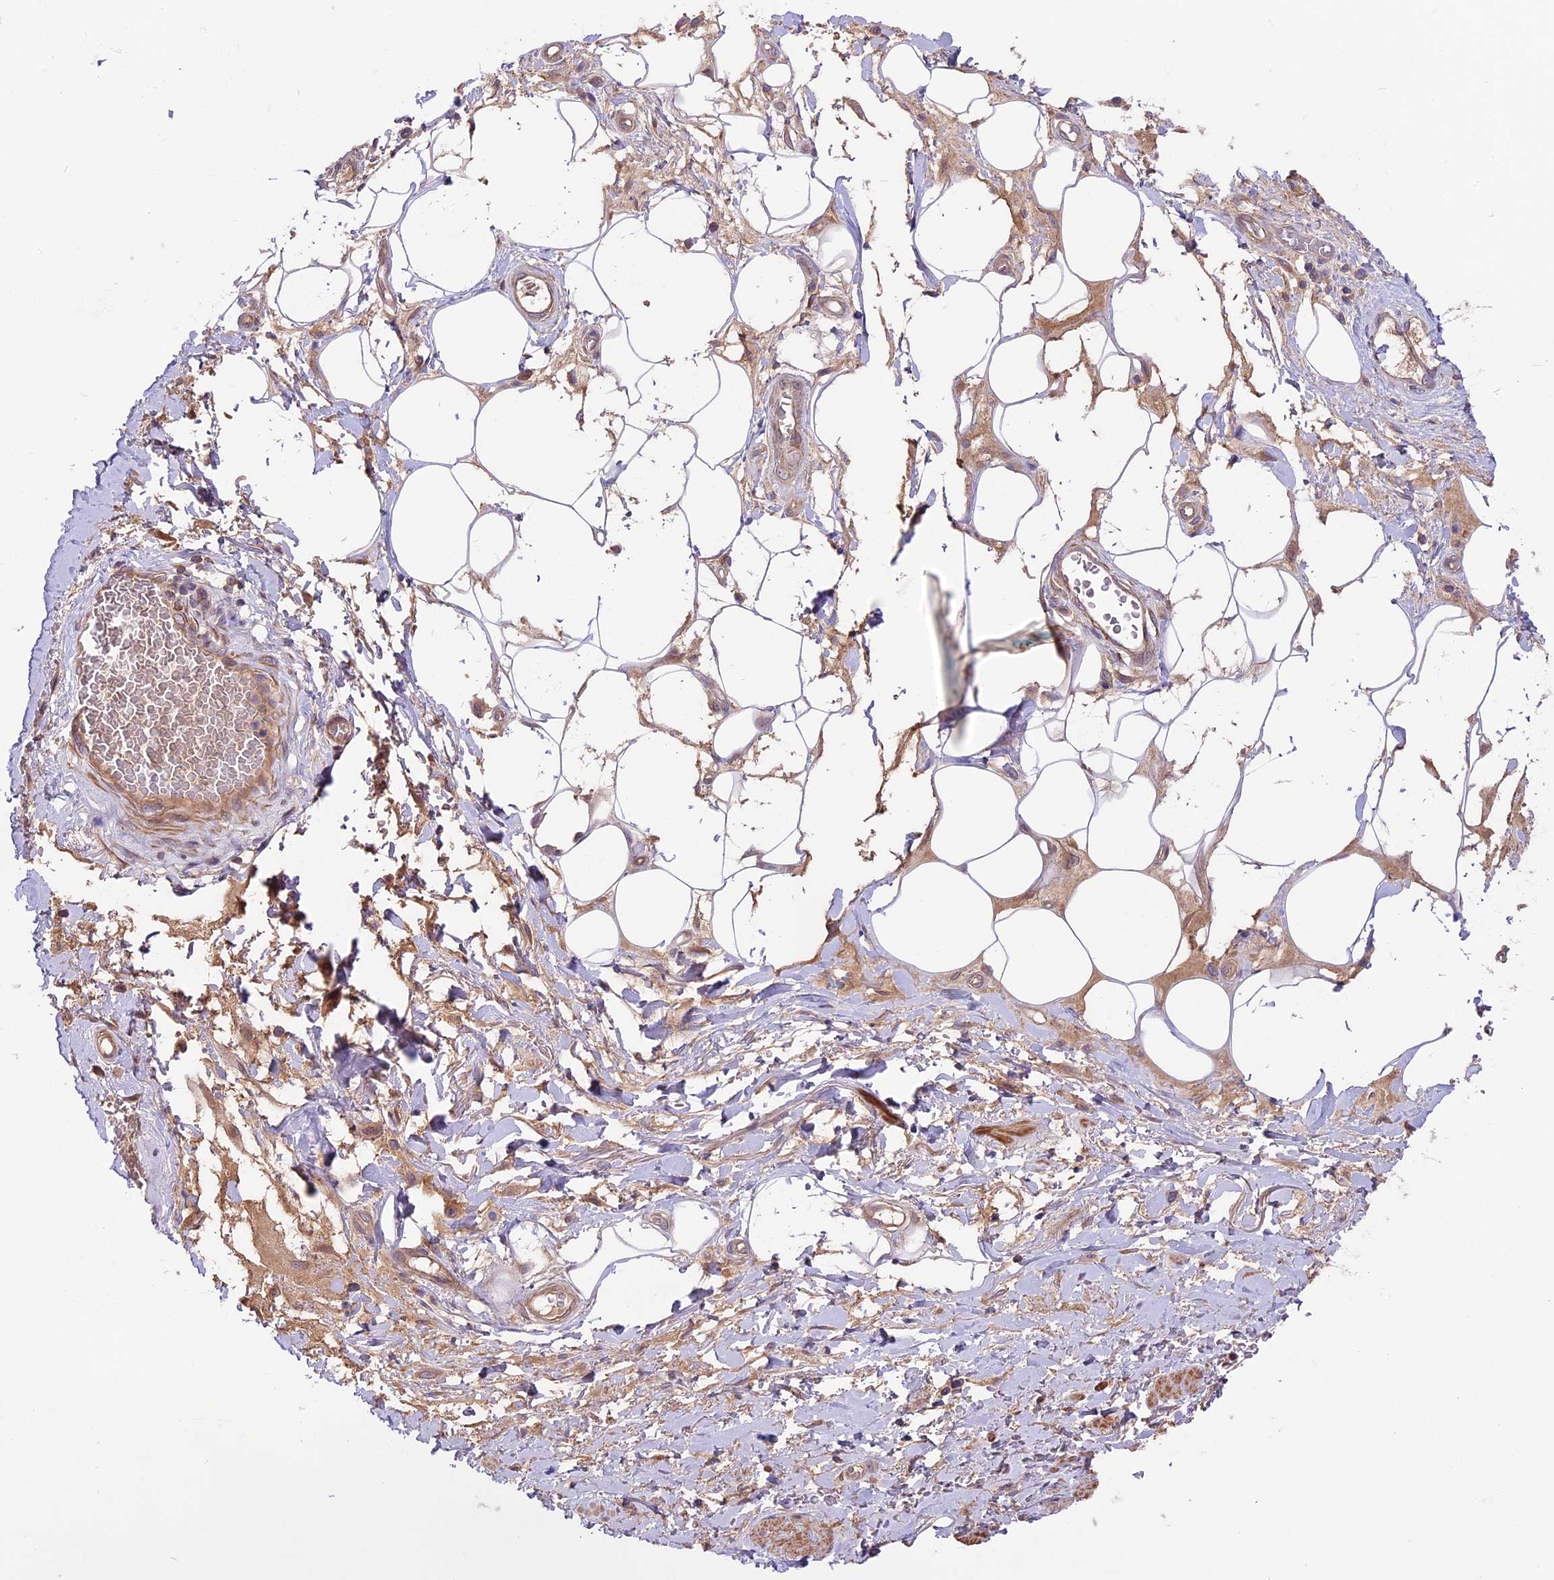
{"staining": {"intensity": "negative", "quantity": "none", "location": "none"}, "tissue": "adipose tissue", "cell_type": "Adipocytes", "image_type": "normal", "snomed": [{"axis": "morphology", "description": "Normal tissue, NOS"}, {"axis": "morphology", "description": "Adenocarcinoma, NOS"}, {"axis": "topography", "description": "Rectum"}, {"axis": "topography", "description": "Vagina"}, {"axis": "topography", "description": "Peripheral nerve tissue"}], "caption": "This micrograph is of benign adipose tissue stained with IHC to label a protein in brown with the nuclei are counter-stained blue. There is no staining in adipocytes.", "gene": "COG8", "patient": {"sex": "female", "age": 71}}